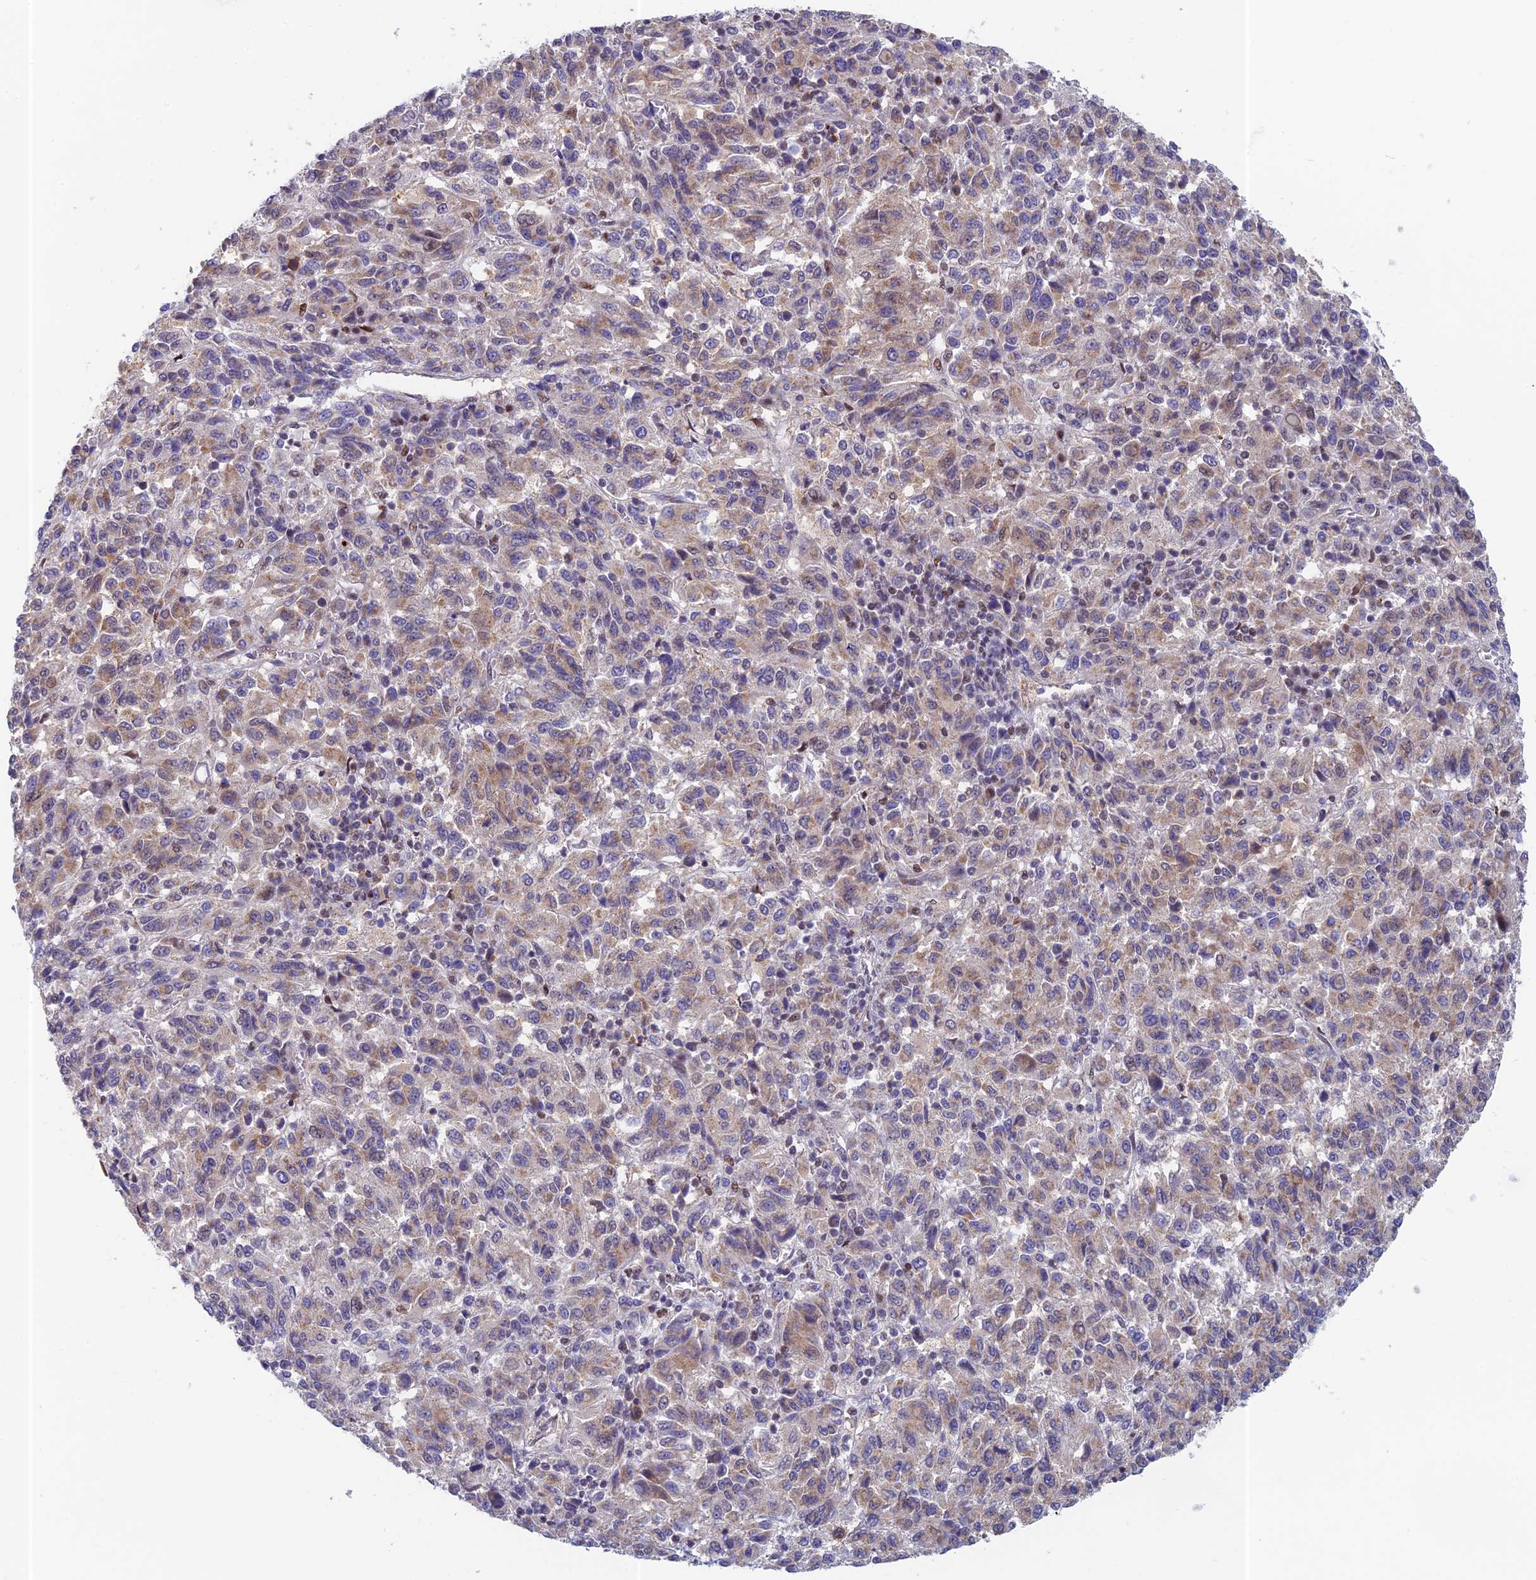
{"staining": {"intensity": "weak", "quantity": ">75%", "location": "cytoplasmic/membranous"}, "tissue": "melanoma", "cell_type": "Tumor cells", "image_type": "cancer", "snomed": [{"axis": "morphology", "description": "Malignant melanoma, Metastatic site"}, {"axis": "topography", "description": "Lung"}], "caption": "This image shows immunohistochemistry (IHC) staining of melanoma, with low weak cytoplasmic/membranous expression in approximately >75% of tumor cells.", "gene": "MRPL17", "patient": {"sex": "male", "age": 64}}